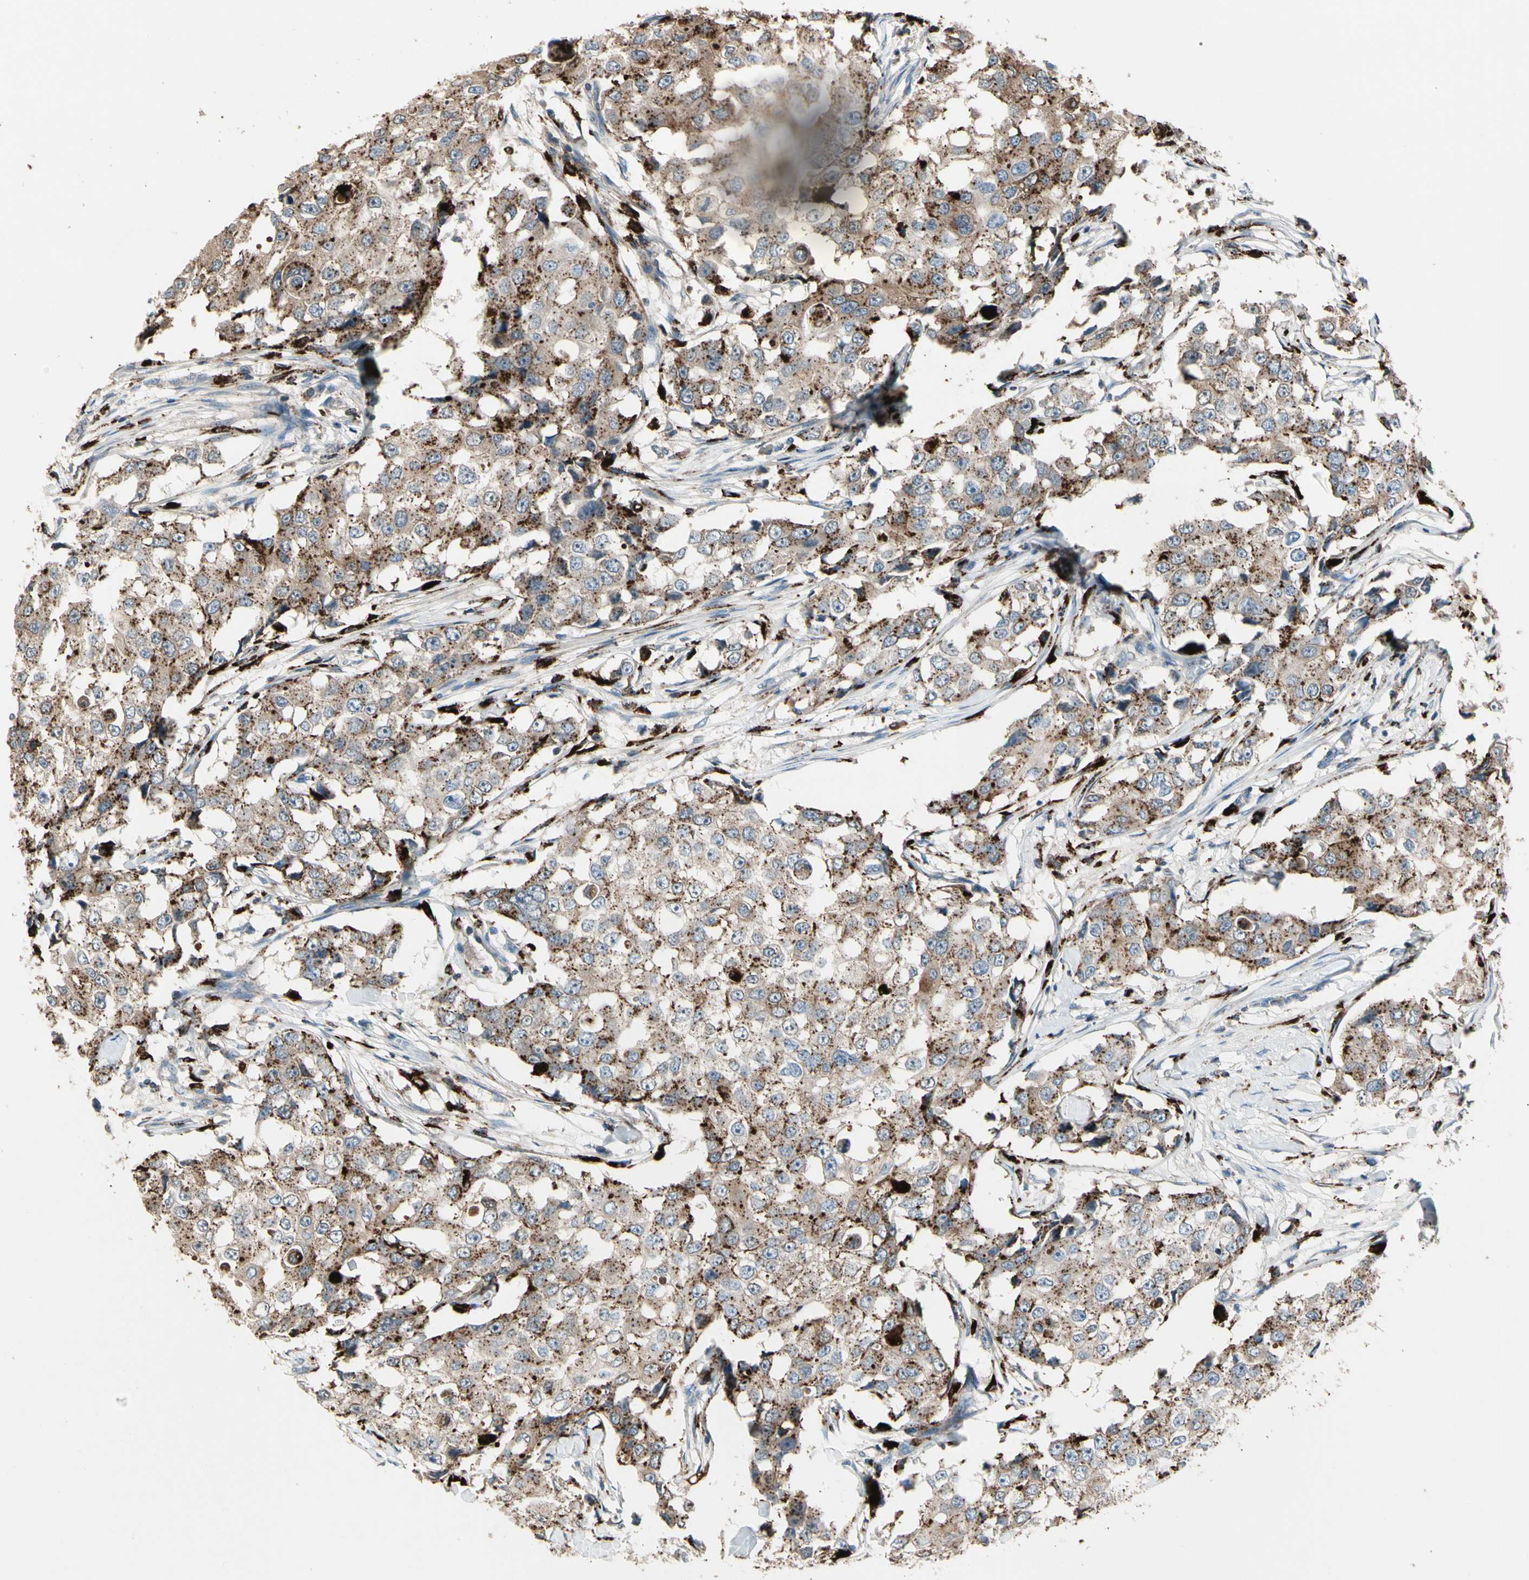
{"staining": {"intensity": "strong", "quantity": ">75%", "location": "cytoplasmic/membranous"}, "tissue": "breast cancer", "cell_type": "Tumor cells", "image_type": "cancer", "snomed": [{"axis": "morphology", "description": "Duct carcinoma"}, {"axis": "topography", "description": "Breast"}], "caption": "Breast cancer (infiltrating ductal carcinoma) stained with a brown dye exhibits strong cytoplasmic/membranous positive staining in approximately >75% of tumor cells.", "gene": "GM2A", "patient": {"sex": "female", "age": 27}}